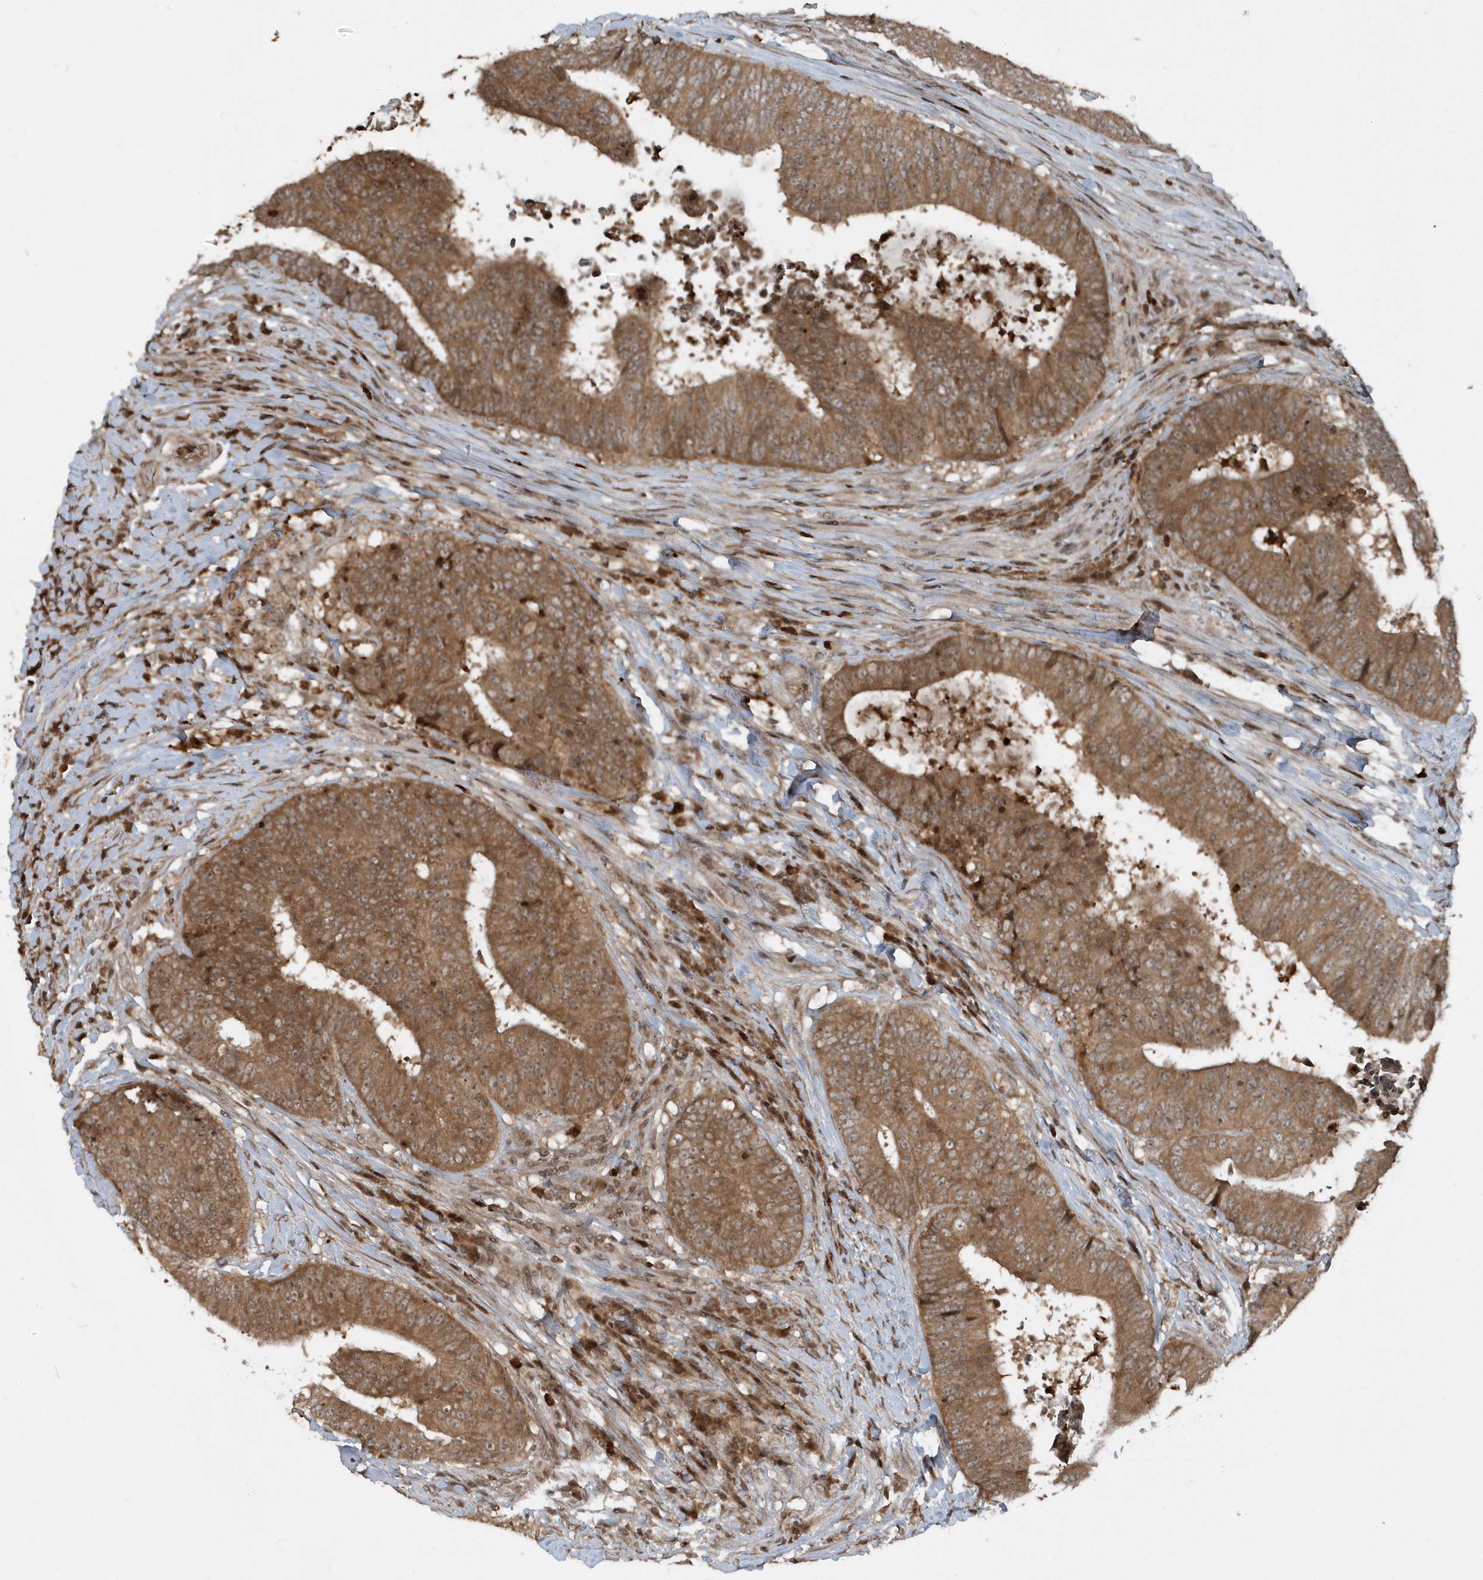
{"staining": {"intensity": "moderate", "quantity": ">75%", "location": "cytoplasmic/membranous,nuclear"}, "tissue": "colorectal cancer", "cell_type": "Tumor cells", "image_type": "cancer", "snomed": [{"axis": "morphology", "description": "Adenocarcinoma, NOS"}, {"axis": "topography", "description": "Rectum"}], "caption": "A micrograph of colorectal cancer (adenocarcinoma) stained for a protein demonstrates moderate cytoplasmic/membranous and nuclear brown staining in tumor cells. (brown staining indicates protein expression, while blue staining denotes nuclei).", "gene": "EIF2B1", "patient": {"sex": "male", "age": 72}}